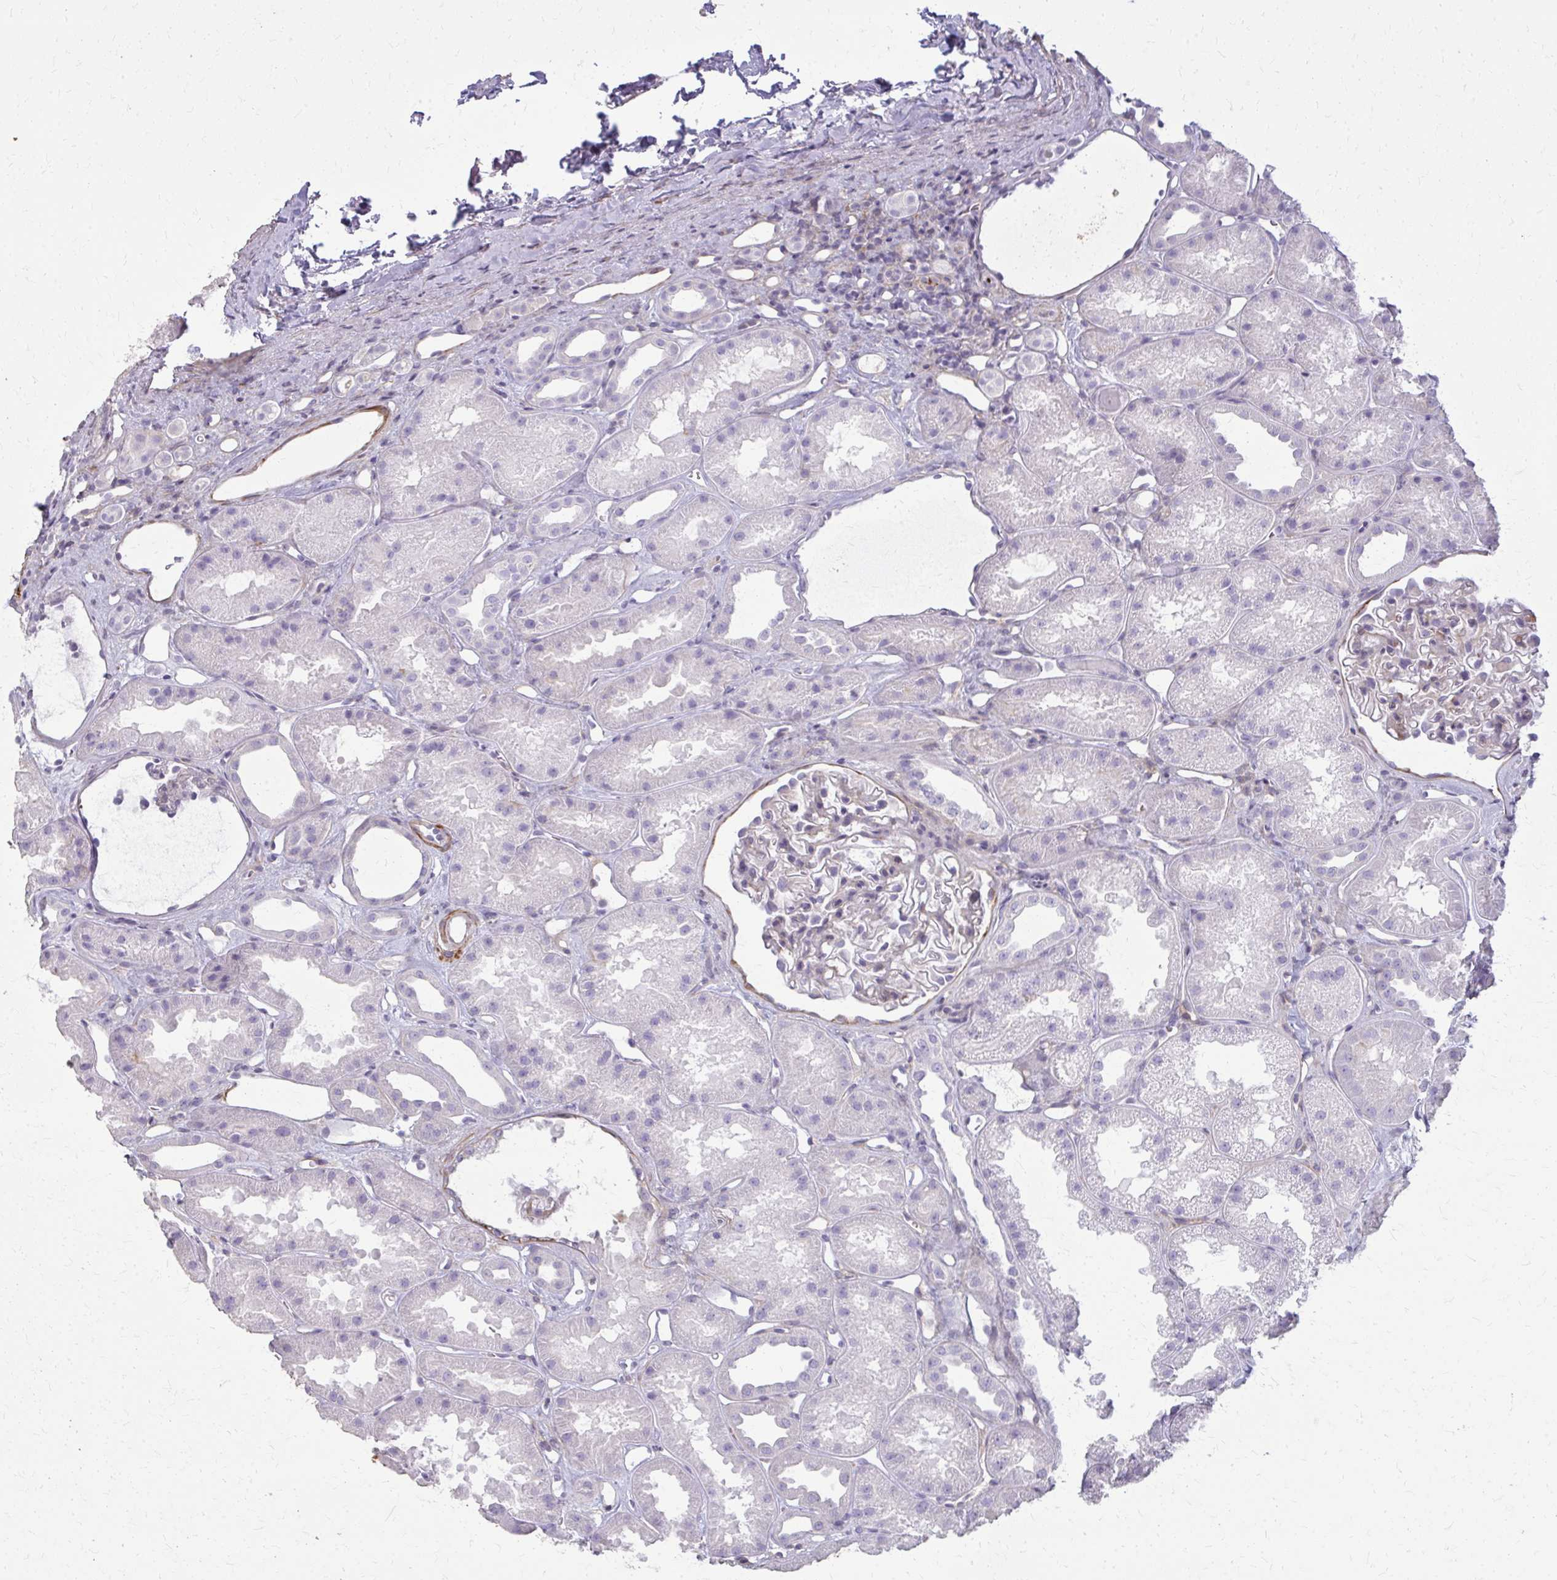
{"staining": {"intensity": "weak", "quantity": "25%-75%", "location": "cytoplasmic/membranous"}, "tissue": "kidney", "cell_type": "Cells in glomeruli", "image_type": "normal", "snomed": [{"axis": "morphology", "description": "Normal tissue, NOS"}, {"axis": "topography", "description": "Kidney"}], "caption": "Immunohistochemistry (IHC) photomicrograph of benign kidney: kidney stained using immunohistochemistry displays low levels of weak protein expression localized specifically in the cytoplasmic/membranous of cells in glomeruli, appearing as a cytoplasmic/membranous brown color.", "gene": "TENM4", "patient": {"sex": "male", "age": 61}}